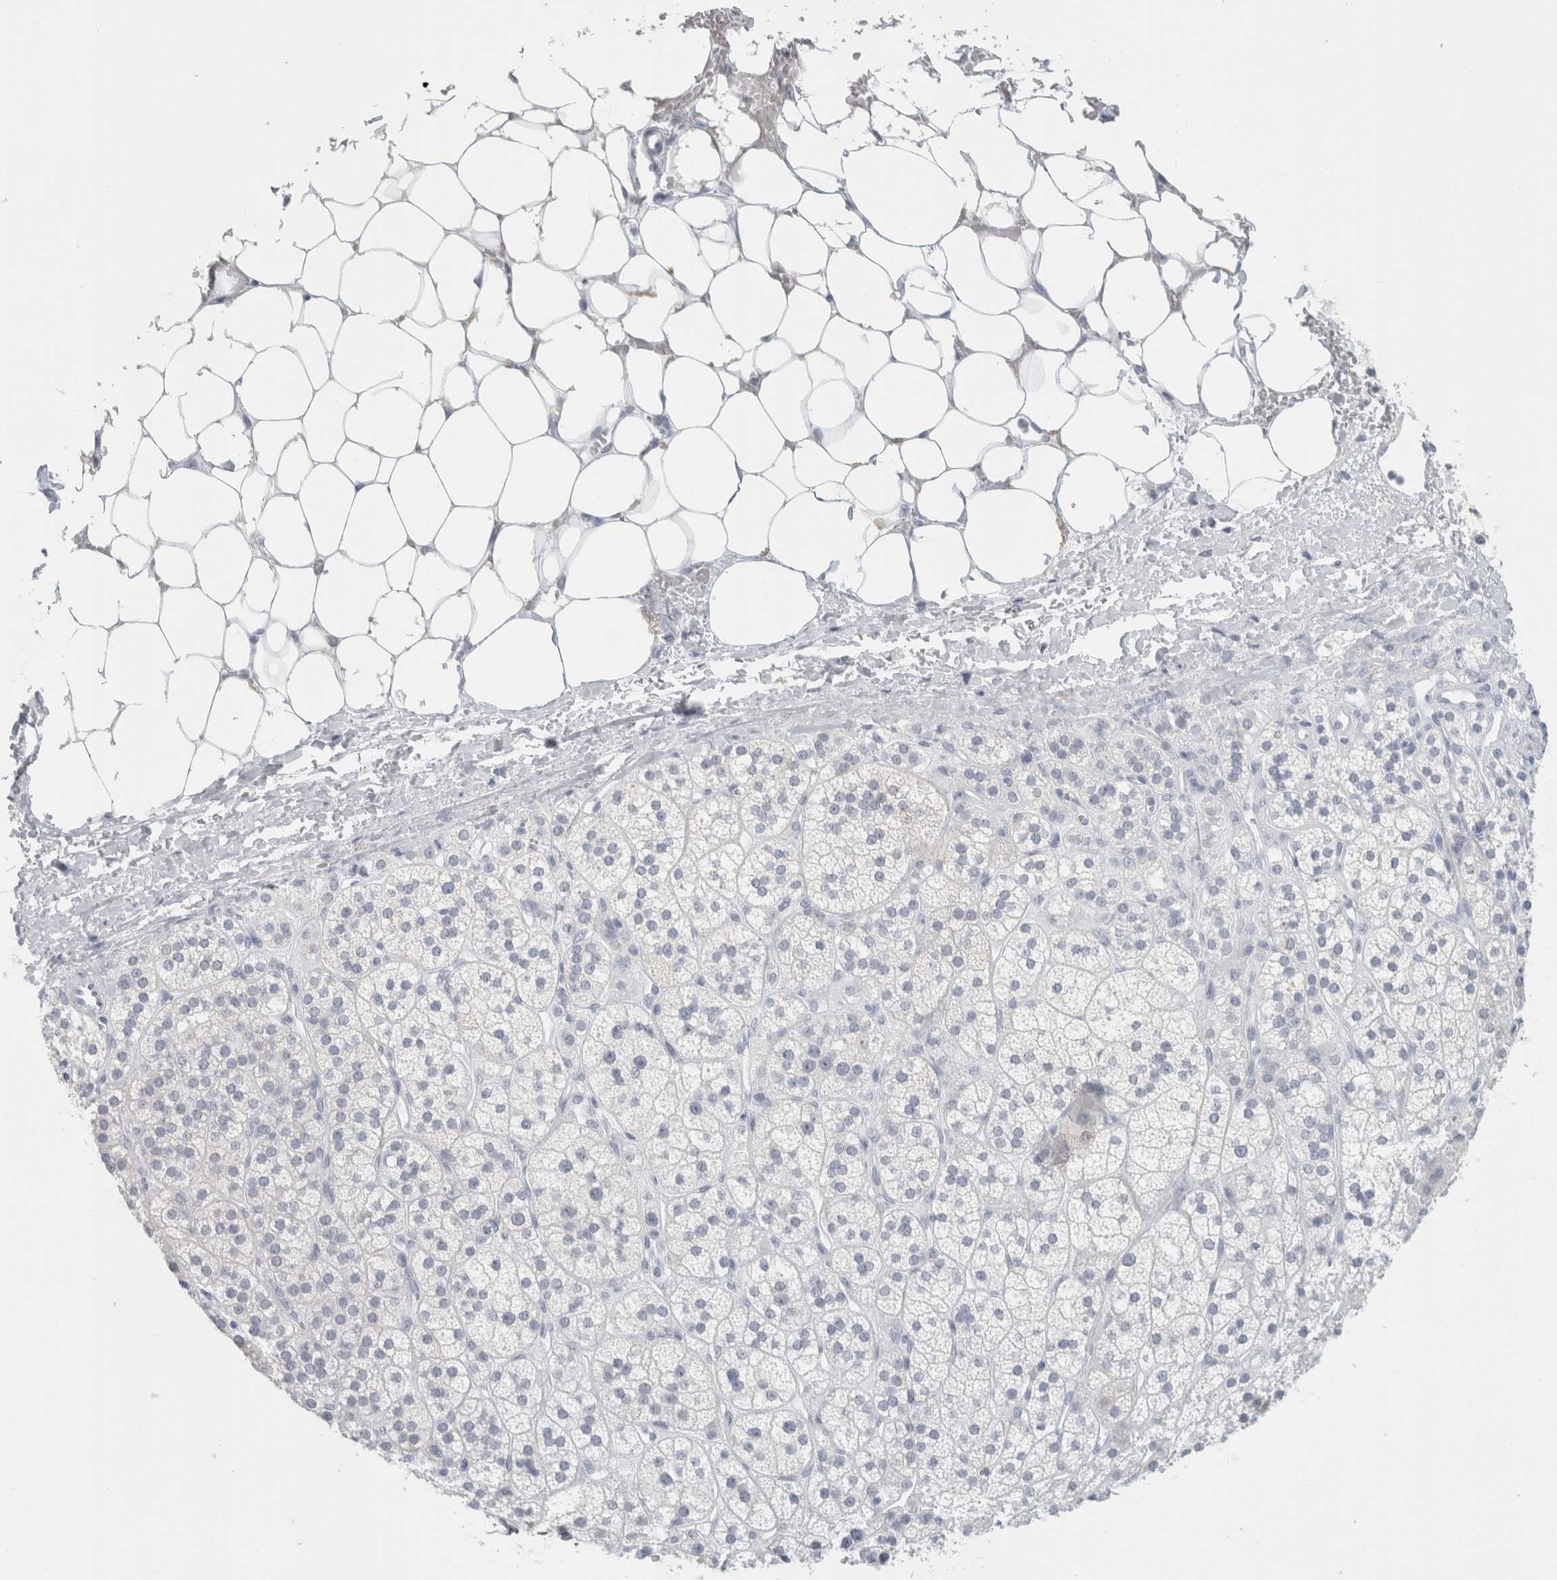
{"staining": {"intensity": "negative", "quantity": "none", "location": "none"}, "tissue": "adrenal gland", "cell_type": "Glandular cells", "image_type": "normal", "snomed": [{"axis": "morphology", "description": "Normal tissue, NOS"}, {"axis": "topography", "description": "Adrenal gland"}], "caption": "Immunohistochemistry of unremarkable adrenal gland exhibits no expression in glandular cells. (DAB (3,3'-diaminobenzidine) immunohistochemistry visualized using brightfield microscopy, high magnification).", "gene": "SLC28A3", "patient": {"sex": "male", "age": 56}}